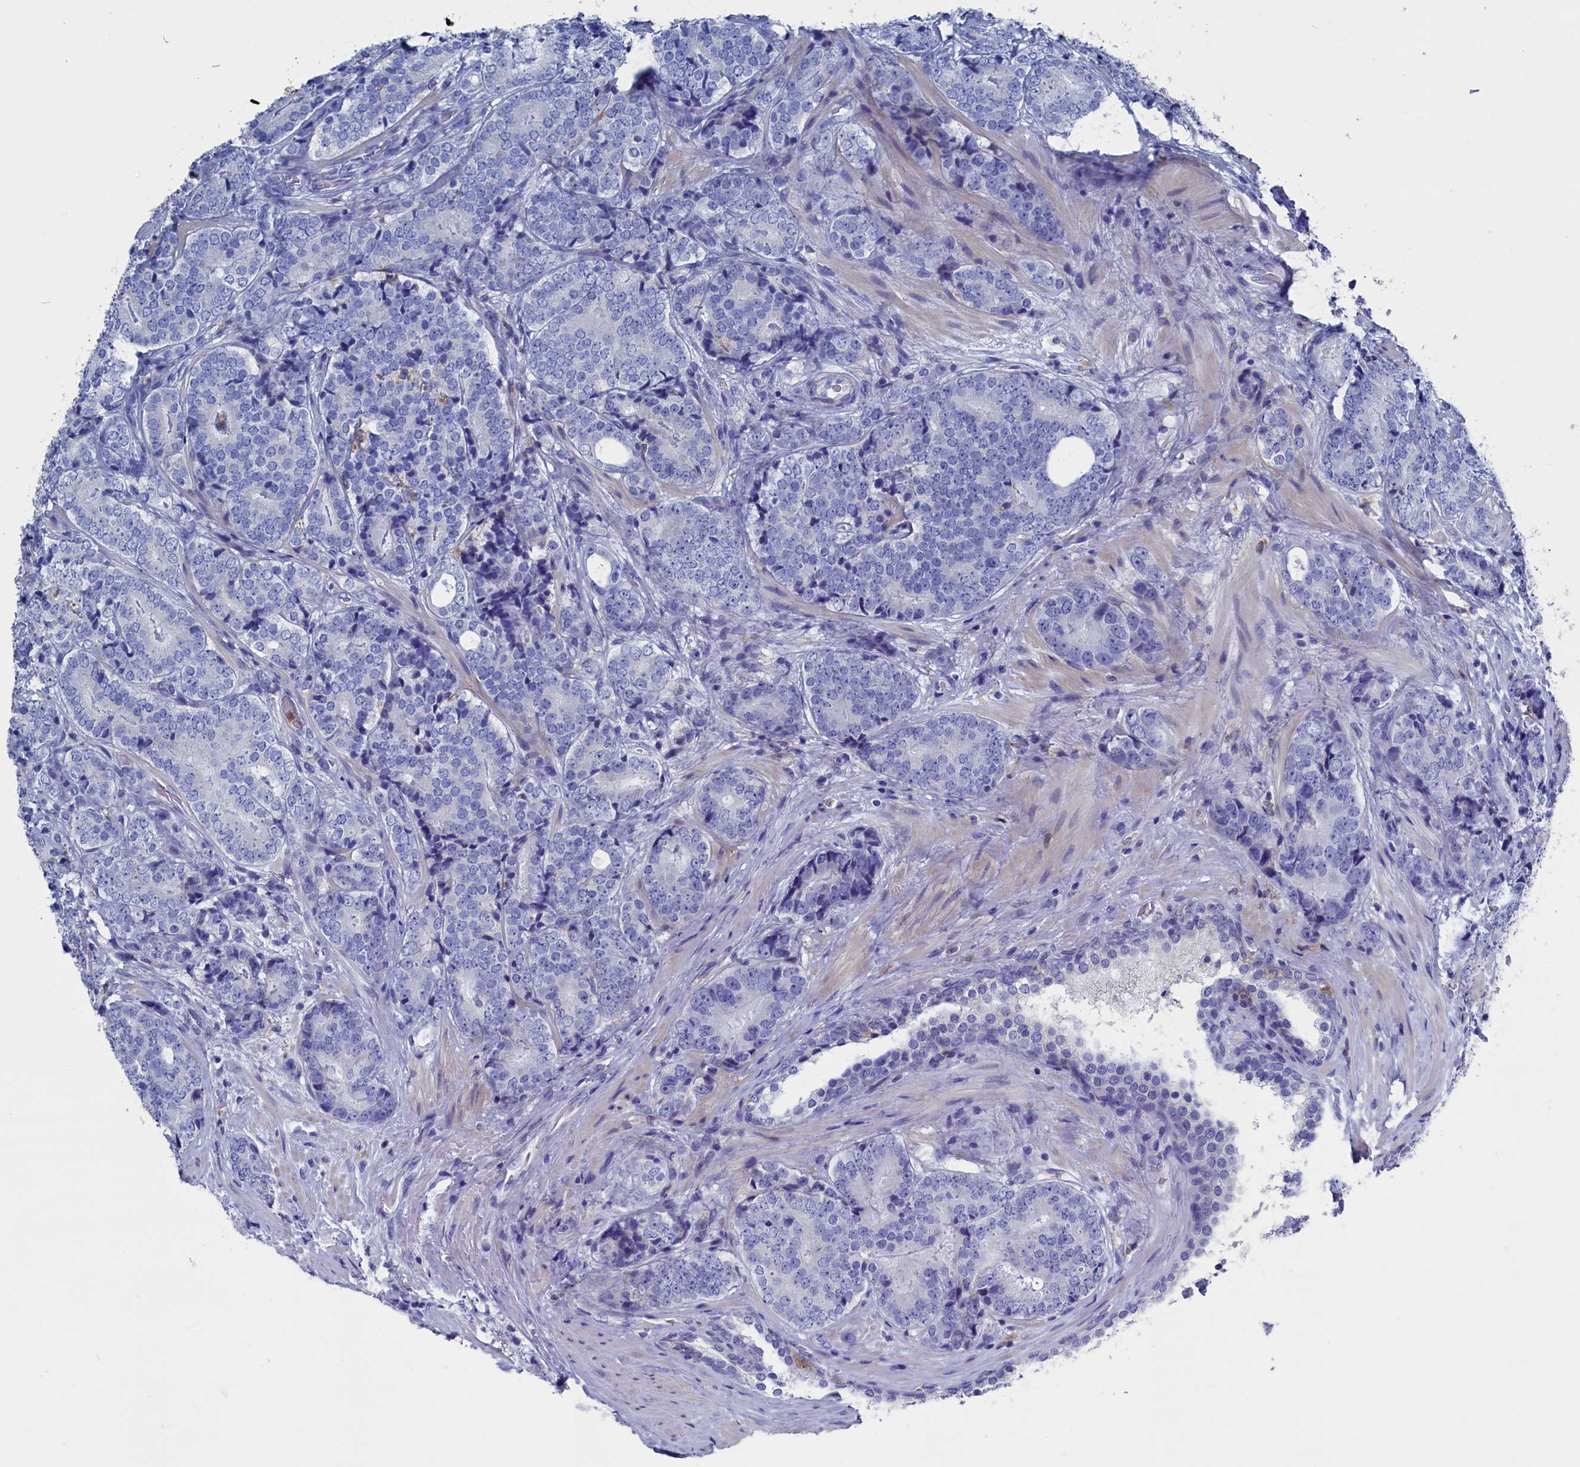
{"staining": {"intensity": "negative", "quantity": "none", "location": "none"}, "tissue": "prostate cancer", "cell_type": "Tumor cells", "image_type": "cancer", "snomed": [{"axis": "morphology", "description": "Adenocarcinoma, High grade"}, {"axis": "topography", "description": "Prostate"}], "caption": "The histopathology image demonstrates no significant positivity in tumor cells of adenocarcinoma (high-grade) (prostate).", "gene": "TYROBP", "patient": {"sex": "male", "age": 56}}